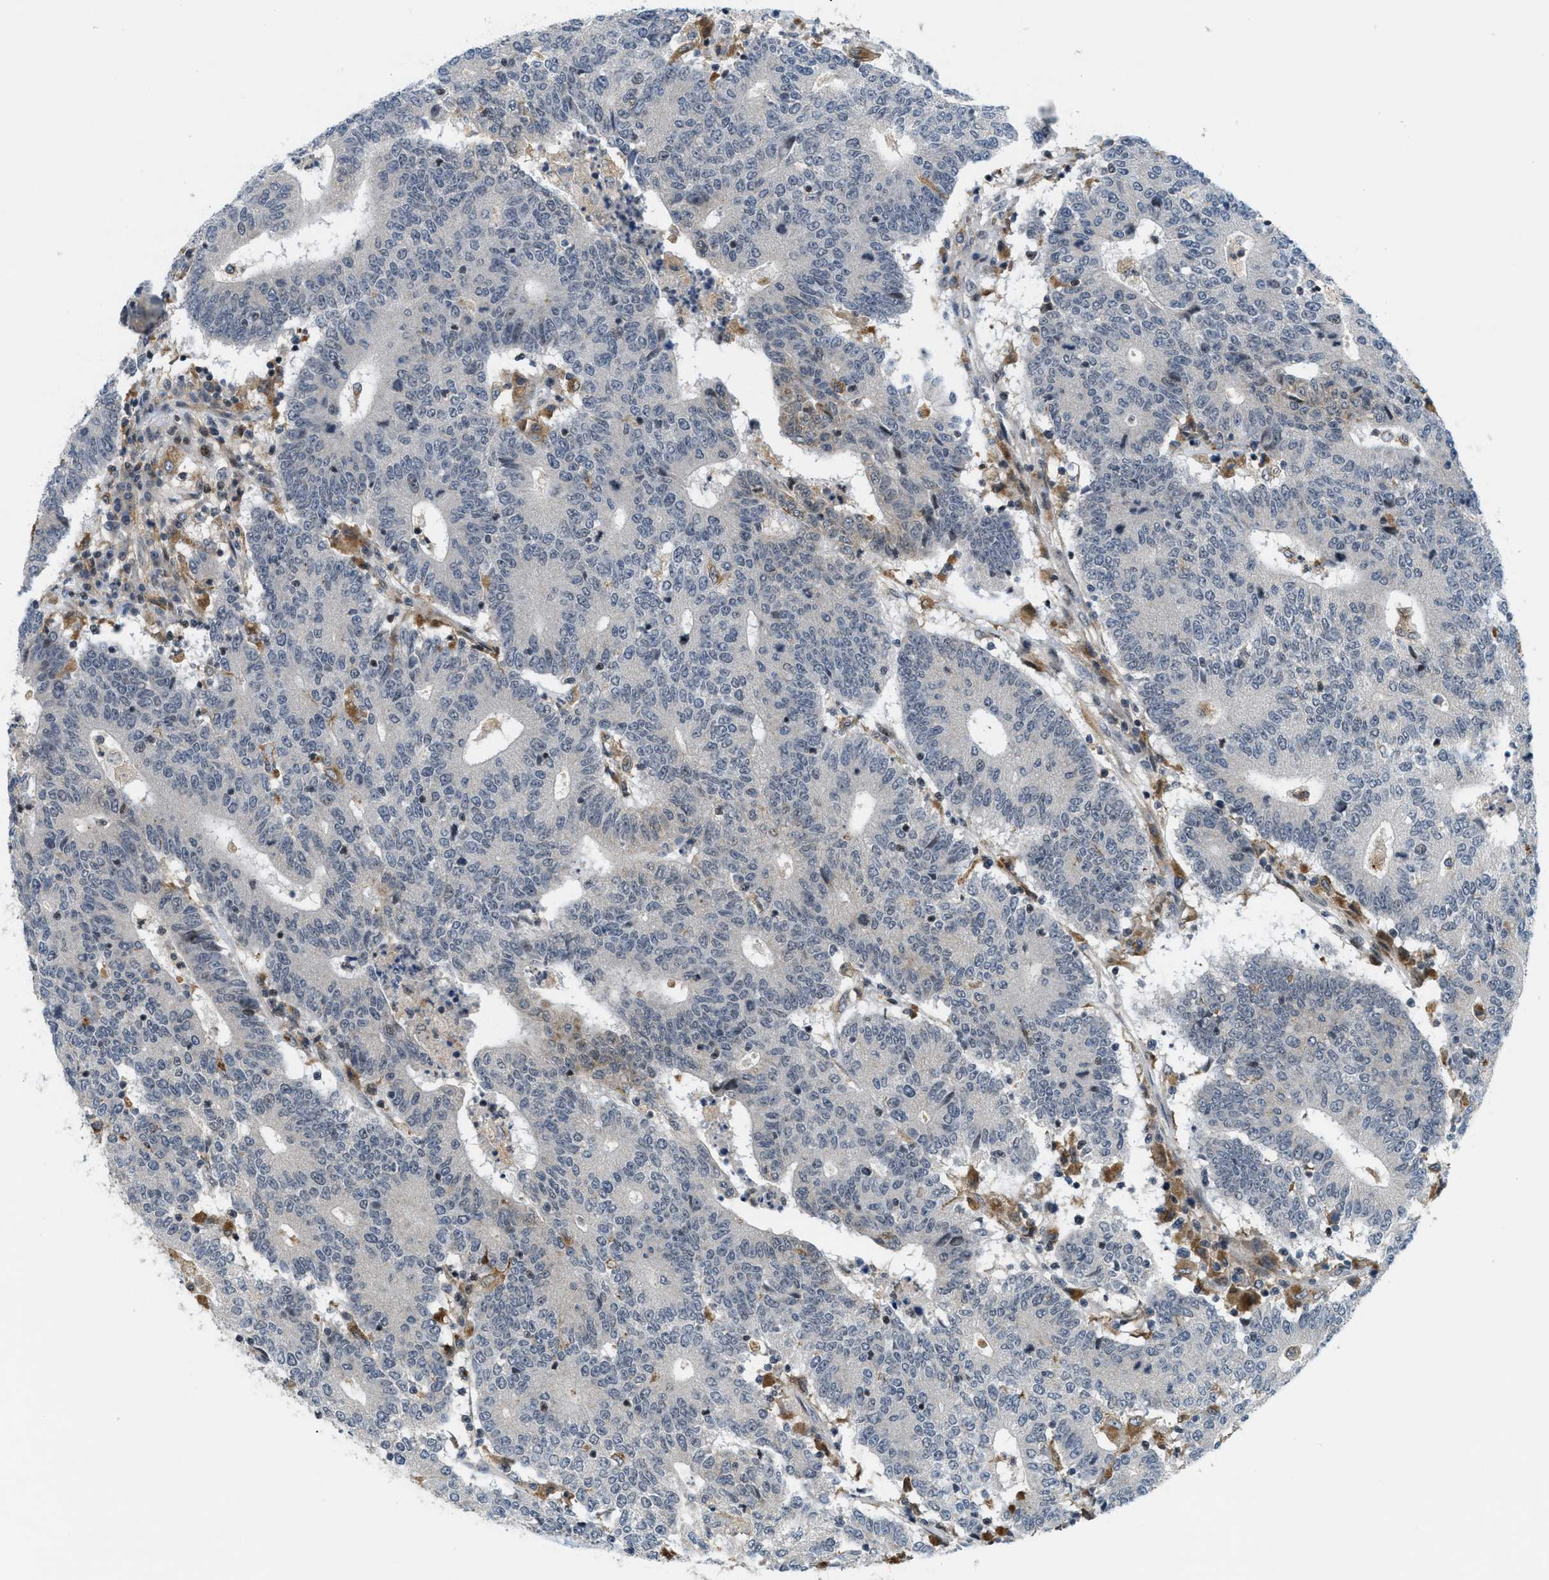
{"staining": {"intensity": "weak", "quantity": "<25%", "location": "nuclear"}, "tissue": "colorectal cancer", "cell_type": "Tumor cells", "image_type": "cancer", "snomed": [{"axis": "morphology", "description": "Normal tissue, NOS"}, {"axis": "morphology", "description": "Adenocarcinoma, NOS"}, {"axis": "topography", "description": "Colon"}], "caption": "Immunohistochemical staining of colorectal cancer reveals no significant expression in tumor cells. (DAB immunohistochemistry with hematoxylin counter stain).", "gene": "ING1", "patient": {"sex": "female", "age": 75}}